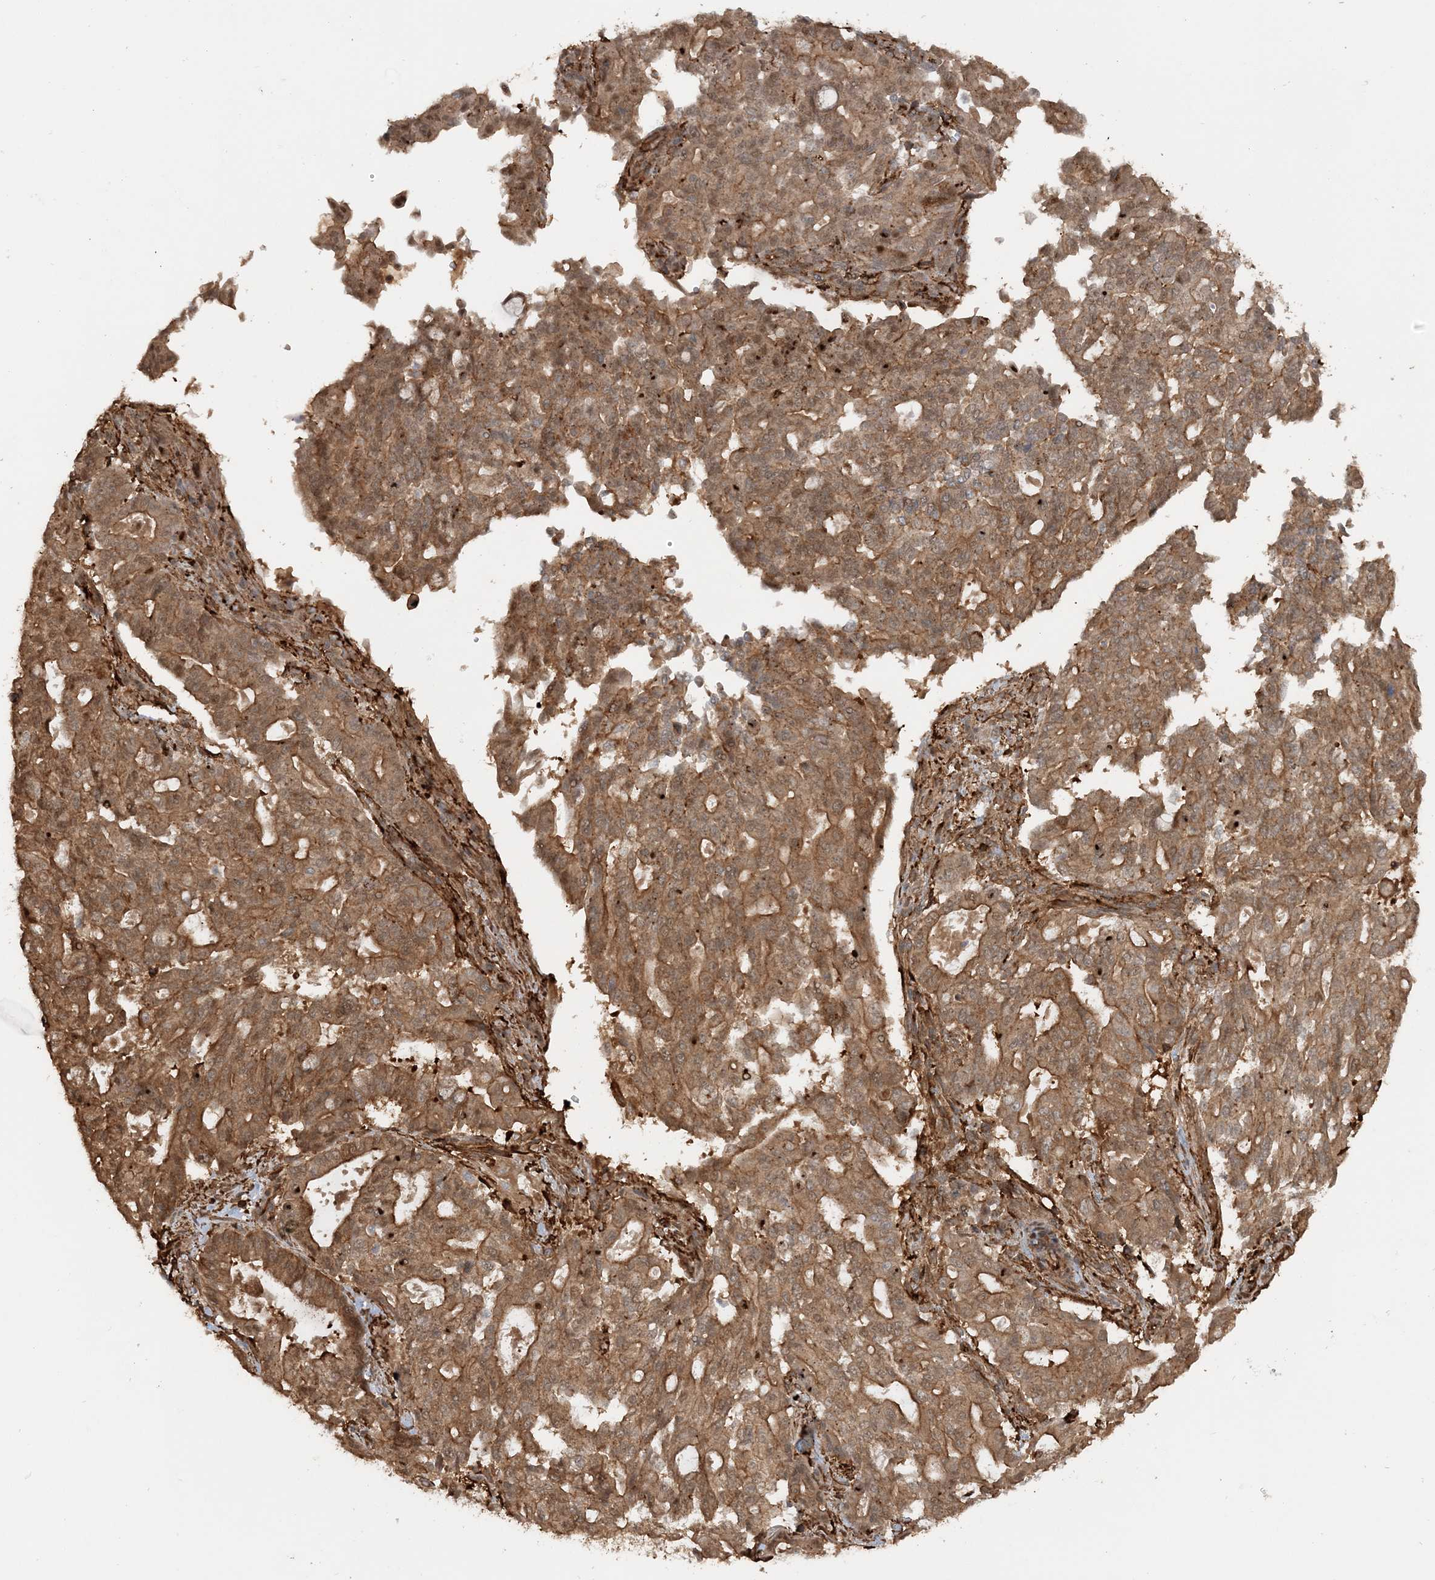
{"staining": {"intensity": "moderate", "quantity": ">75%", "location": "cytoplasmic/membranous"}, "tissue": "pancreatic cancer", "cell_type": "Tumor cells", "image_type": "cancer", "snomed": [{"axis": "morphology", "description": "Adenocarcinoma, NOS"}, {"axis": "topography", "description": "Pancreas"}], "caption": "Immunohistochemical staining of pancreatic cancer (adenocarcinoma) demonstrates medium levels of moderate cytoplasmic/membranous staining in approximately >75% of tumor cells.", "gene": "DSTN", "patient": {"sex": "male", "age": 63}}